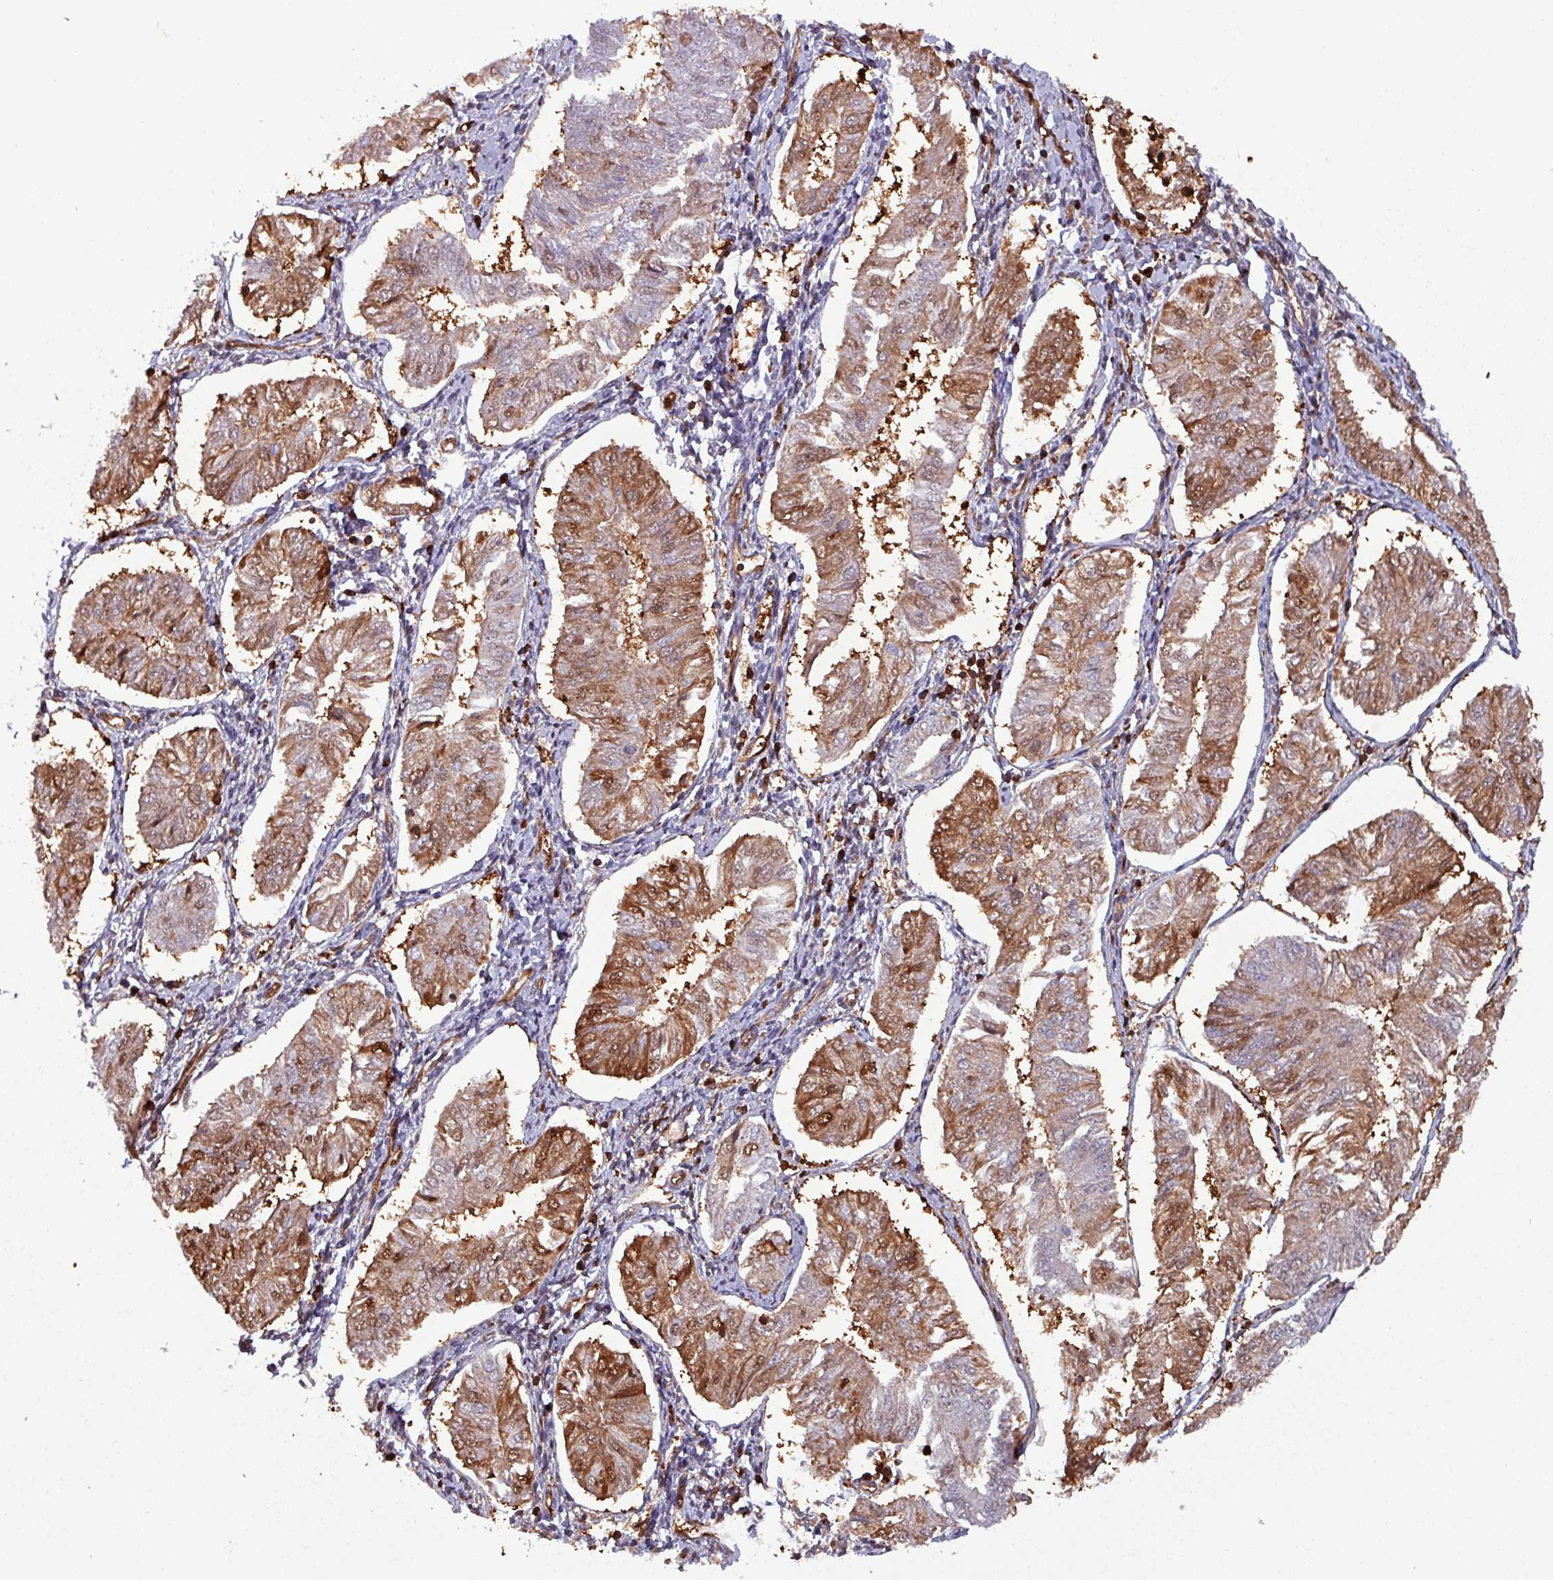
{"staining": {"intensity": "moderate", "quantity": "25%-75%", "location": "cytoplasmic/membranous,nuclear"}, "tissue": "endometrial cancer", "cell_type": "Tumor cells", "image_type": "cancer", "snomed": [{"axis": "morphology", "description": "Adenocarcinoma, NOS"}, {"axis": "topography", "description": "Endometrium"}], "caption": "DAB (3,3'-diaminobenzidine) immunohistochemical staining of human endometrial adenocarcinoma shows moderate cytoplasmic/membranous and nuclear protein positivity in about 25%-75% of tumor cells.", "gene": "PSMB8", "patient": {"sex": "female", "age": 58}}